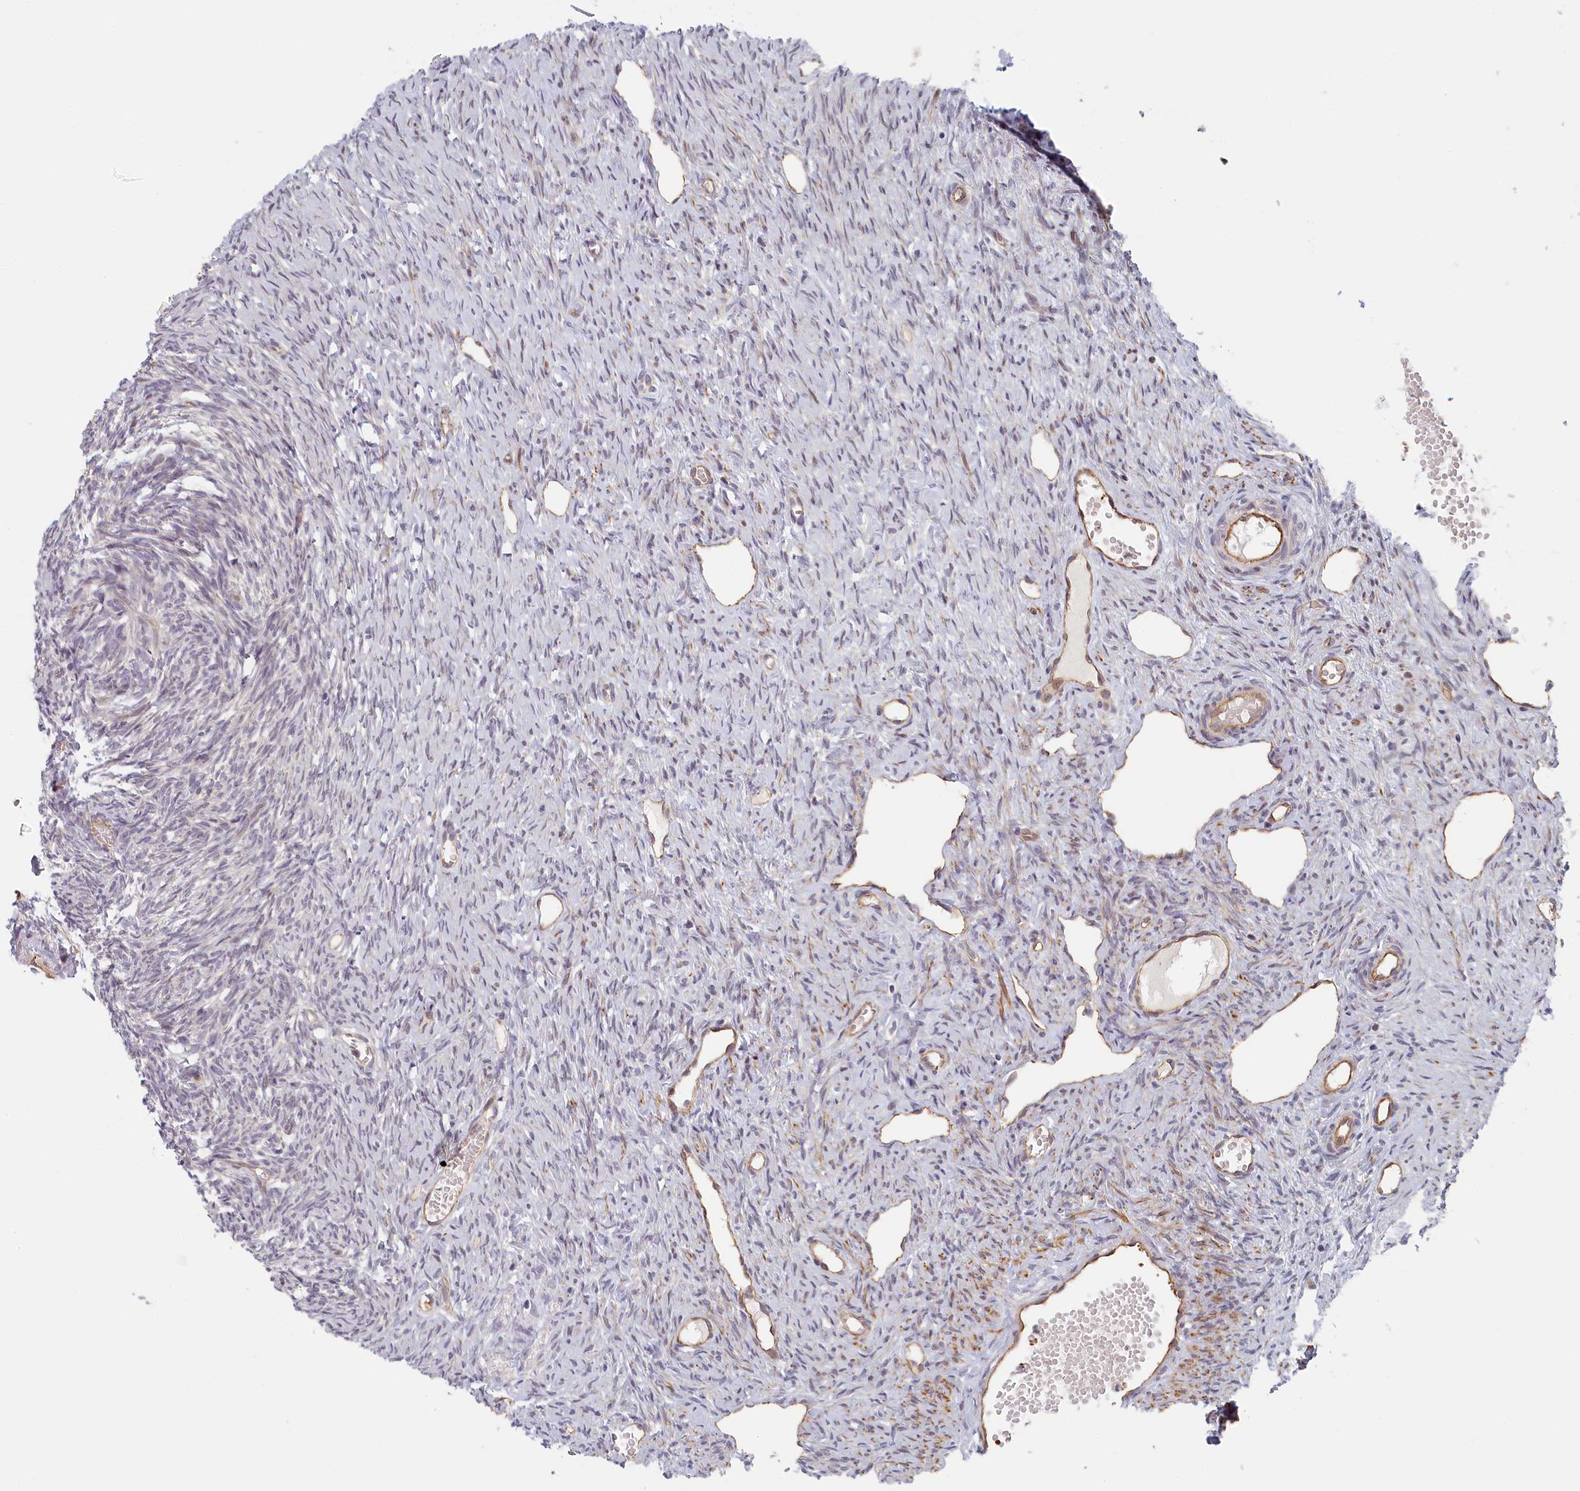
{"staining": {"intensity": "moderate", "quantity": ">75%", "location": "cytoplasmic/membranous"}, "tissue": "ovary", "cell_type": "Follicle cells", "image_type": "normal", "snomed": [{"axis": "morphology", "description": "Normal tissue, NOS"}, {"axis": "topography", "description": "Ovary"}], "caption": "Immunohistochemistry (IHC) (DAB (3,3'-diaminobenzidine)) staining of unremarkable ovary shows moderate cytoplasmic/membranous protein expression in approximately >75% of follicle cells. The staining is performed using DAB brown chromogen to label protein expression. The nuclei are counter-stained blue using hematoxylin.", "gene": "INTS4", "patient": {"sex": "female", "age": 51}}